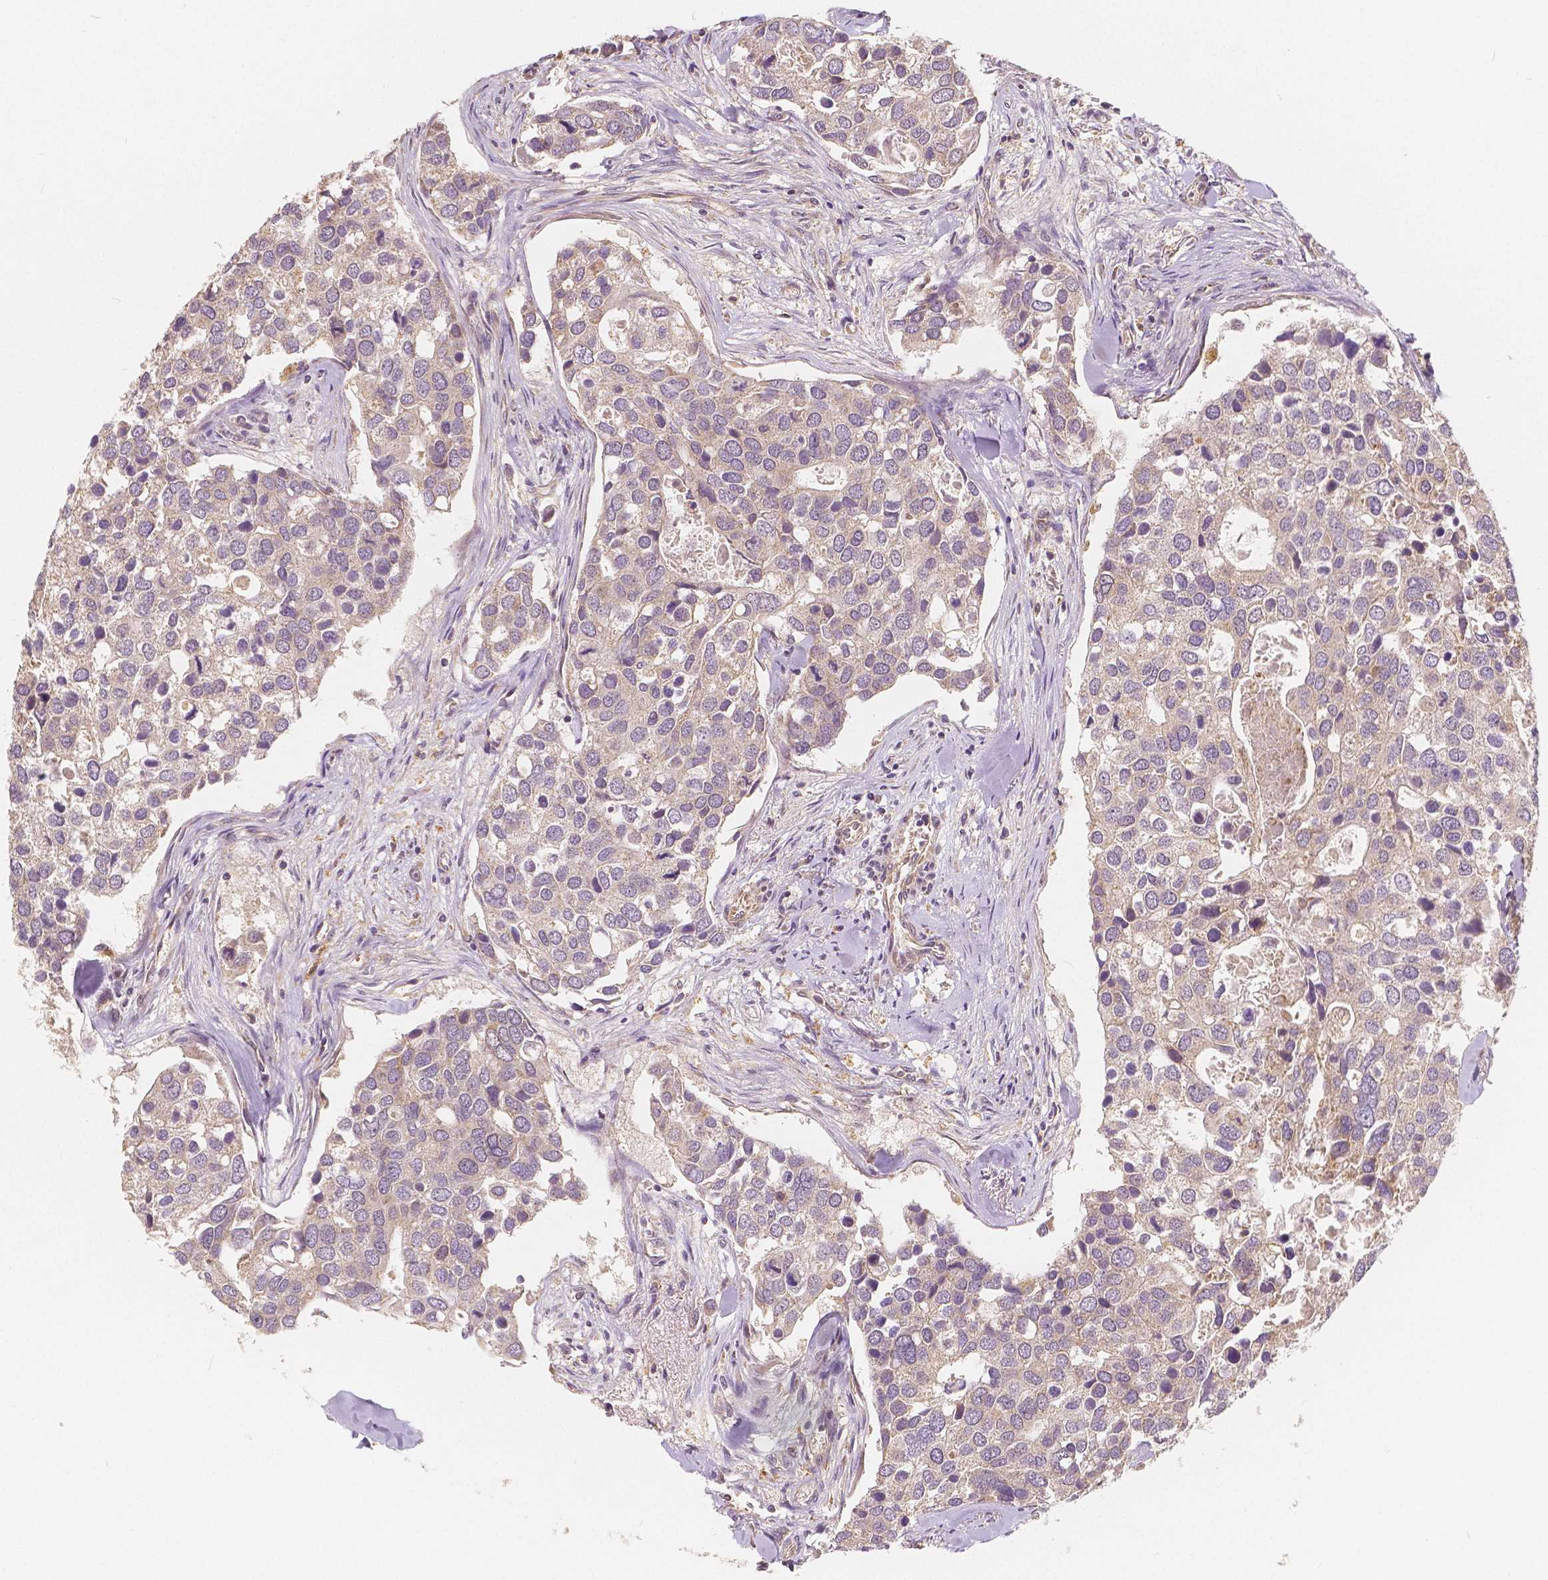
{"staining": {"intensity": "weak", "quantity": "25%-75%", "location": "cytoplasmic/membranous"}, "tissue": "breast cancer", "cell_type": "Tumor cells", "image_type": "cancer", "snomed": [{"axis": "morphology", "description": "Duct carcinoma"}, {"axis": "topography", "description": "Breast"}], "caption": "About 25%-75% of tumor cells in human breast infiltrating ductal carcinoma reveal weak cytoplasmic/membranous protein expression as visualized by brown immunohistochemical staining.", "gene": "SNX12", "patient": {"sex": "female", "age": 83}}